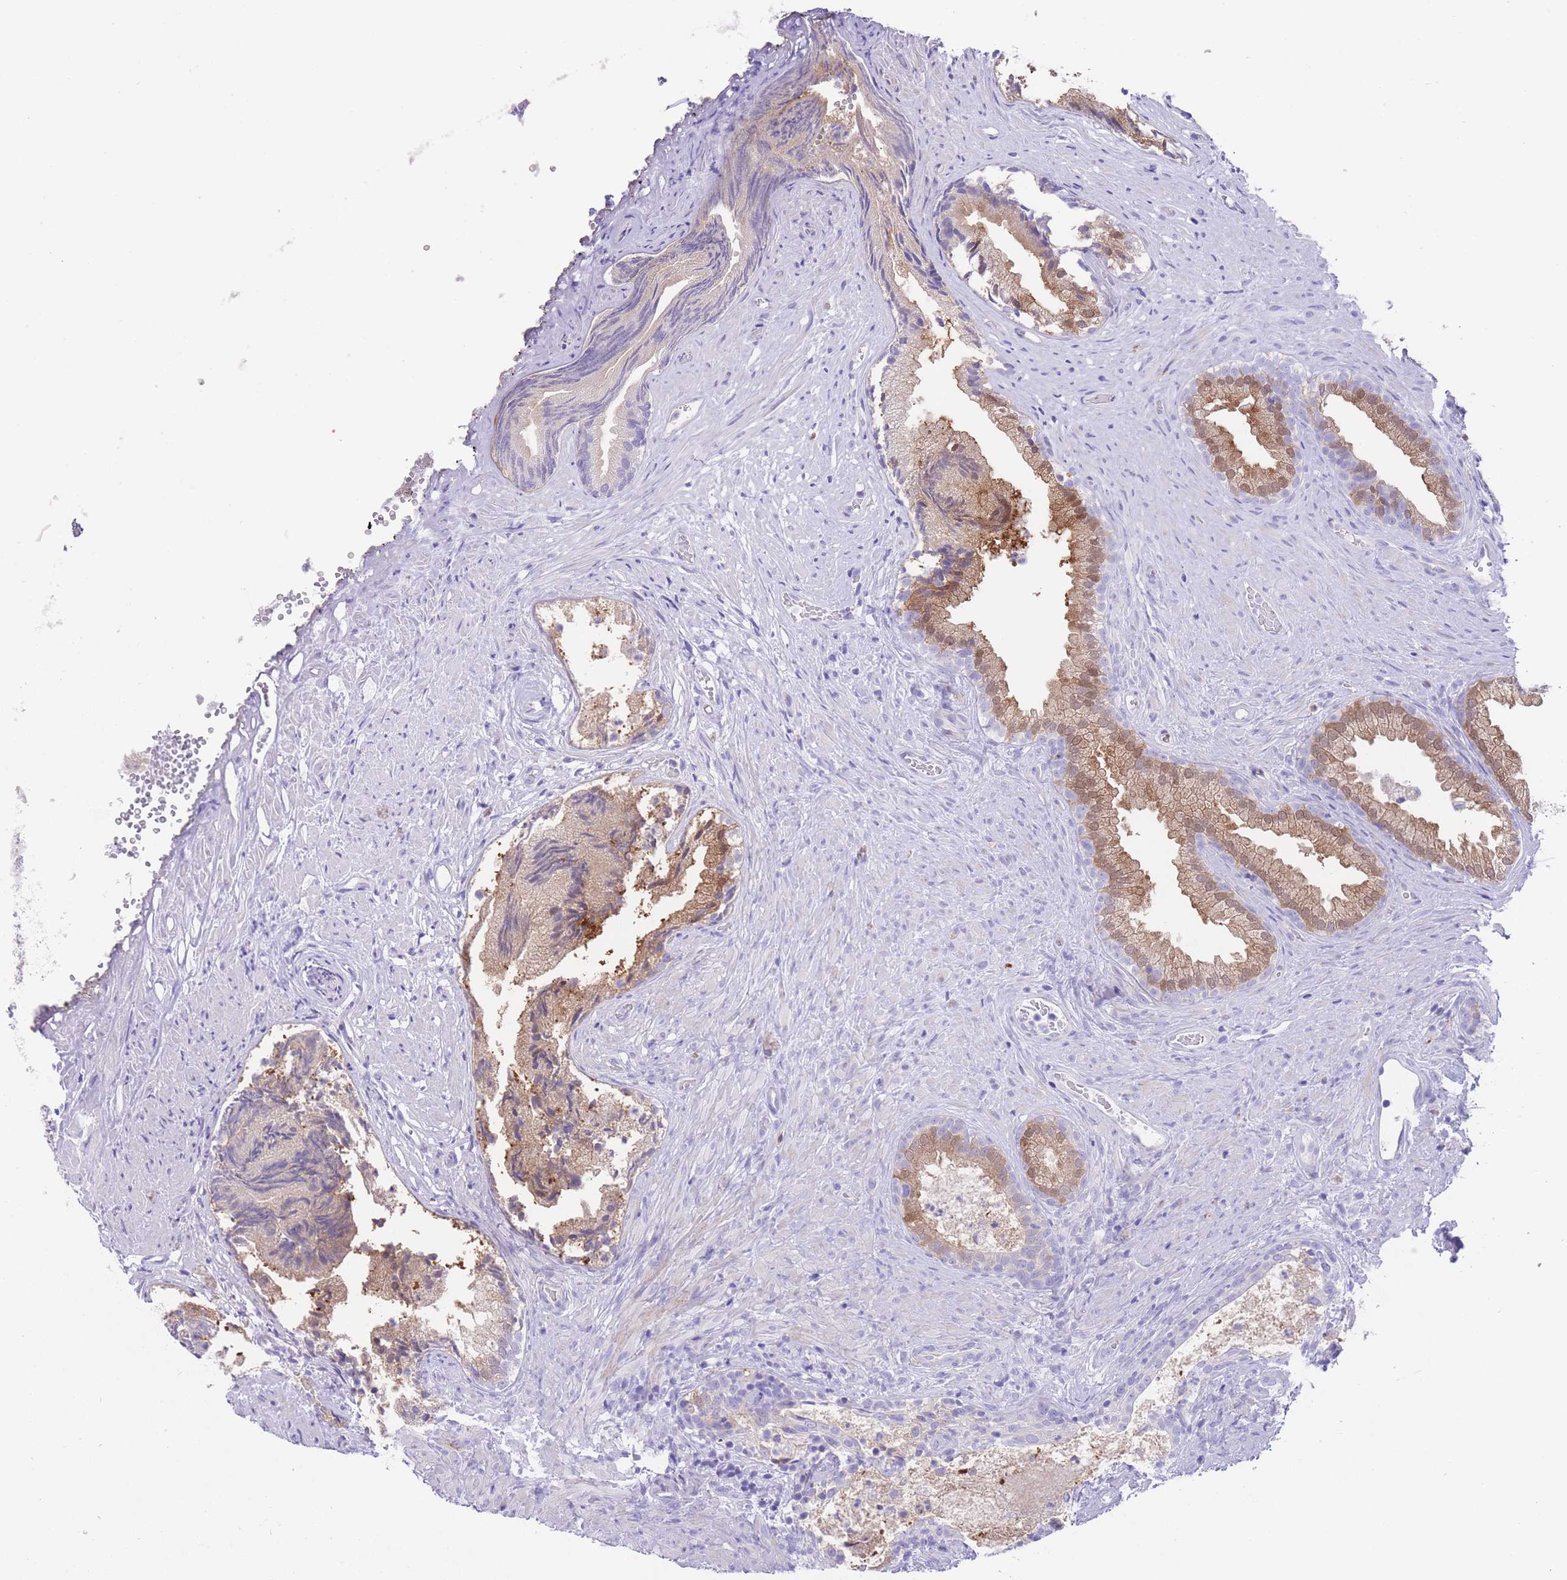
{"staining": {"intensity": "weak", "quantity": ">75%", "location": "cytoplasmic/membranous,nuclear"}, "tissue": "prostate", "cell_type": "Glandular cells", "image_type": "normal", "snomed": [{"axis": "morphology", "description": "Normal tissue, NOS"}, {"axis": "topography", "description": "Prostate"}], "caption": "Immunohistochemical staining of benign human prostate reveals >75% levels of weak cytoplasmic/membranous,nuclear protein expression in about >75% of glandular cells. (DAB (3,3'-diaminobenzidine) = brown stain, brightfield microscopy at high magnification).", "gene": "QTRT1", "patient": {"sex": "male", "age": 76}}